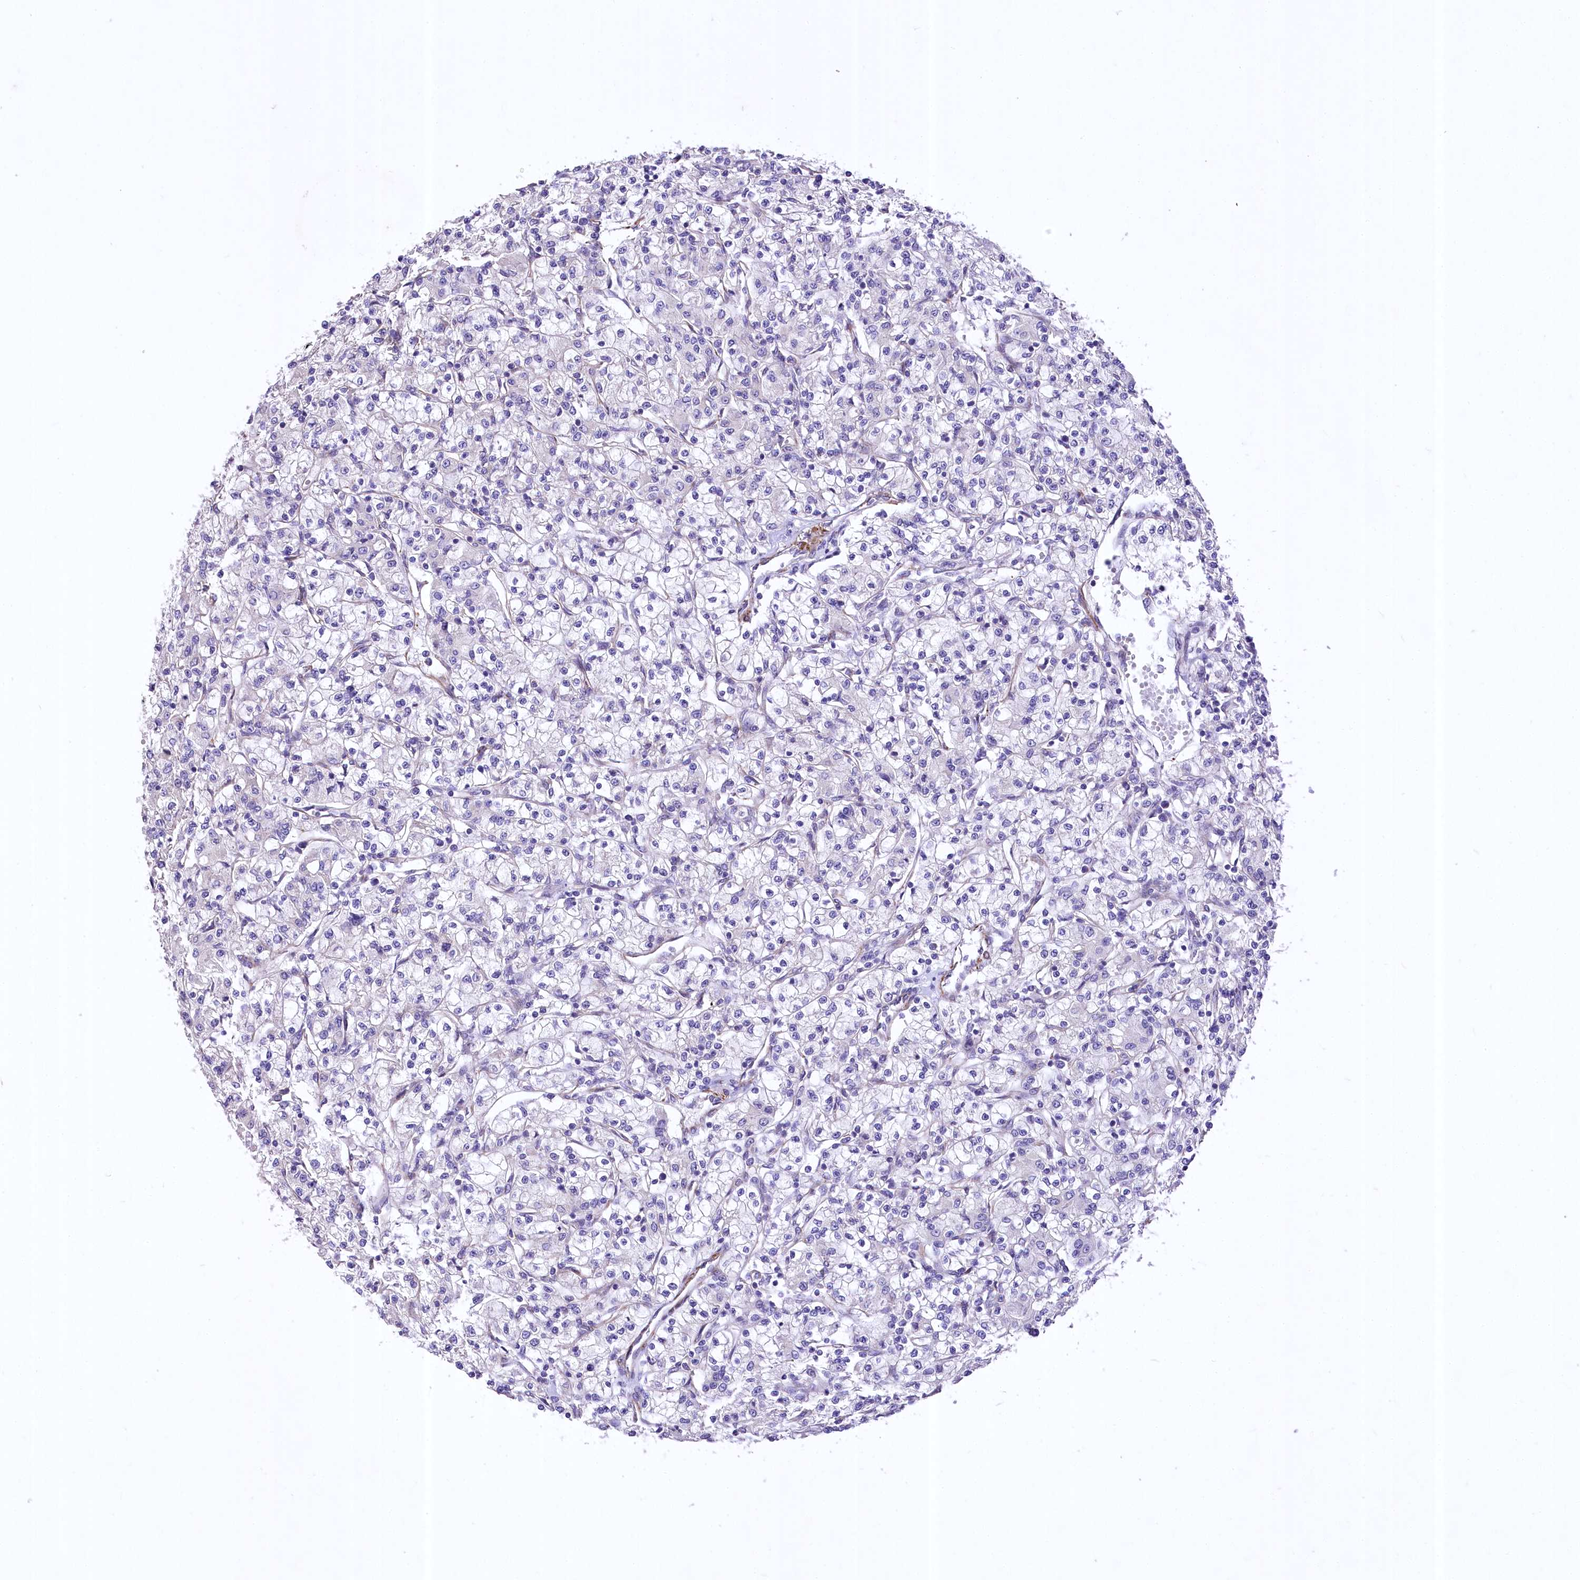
{"staining": {"intensity": "negative", "quantity": "none", "location": "none"}, "tissue": "renal cancer", "cell_type": "Tumor cells", "image_type": "cancer", "snomed": [{"axis": "morphology", "description": "Adenocarcinoma, NOS"}, {"axis": "topography", "description": "Kidney"}], "caption": "Immunohistochemistry (IHC) micrograph of renal cancer stained for a protein (brown), which displays no staining in tumor cells.", "gene": "RDH16", "patient": {"sex": "female", "age": 59}}